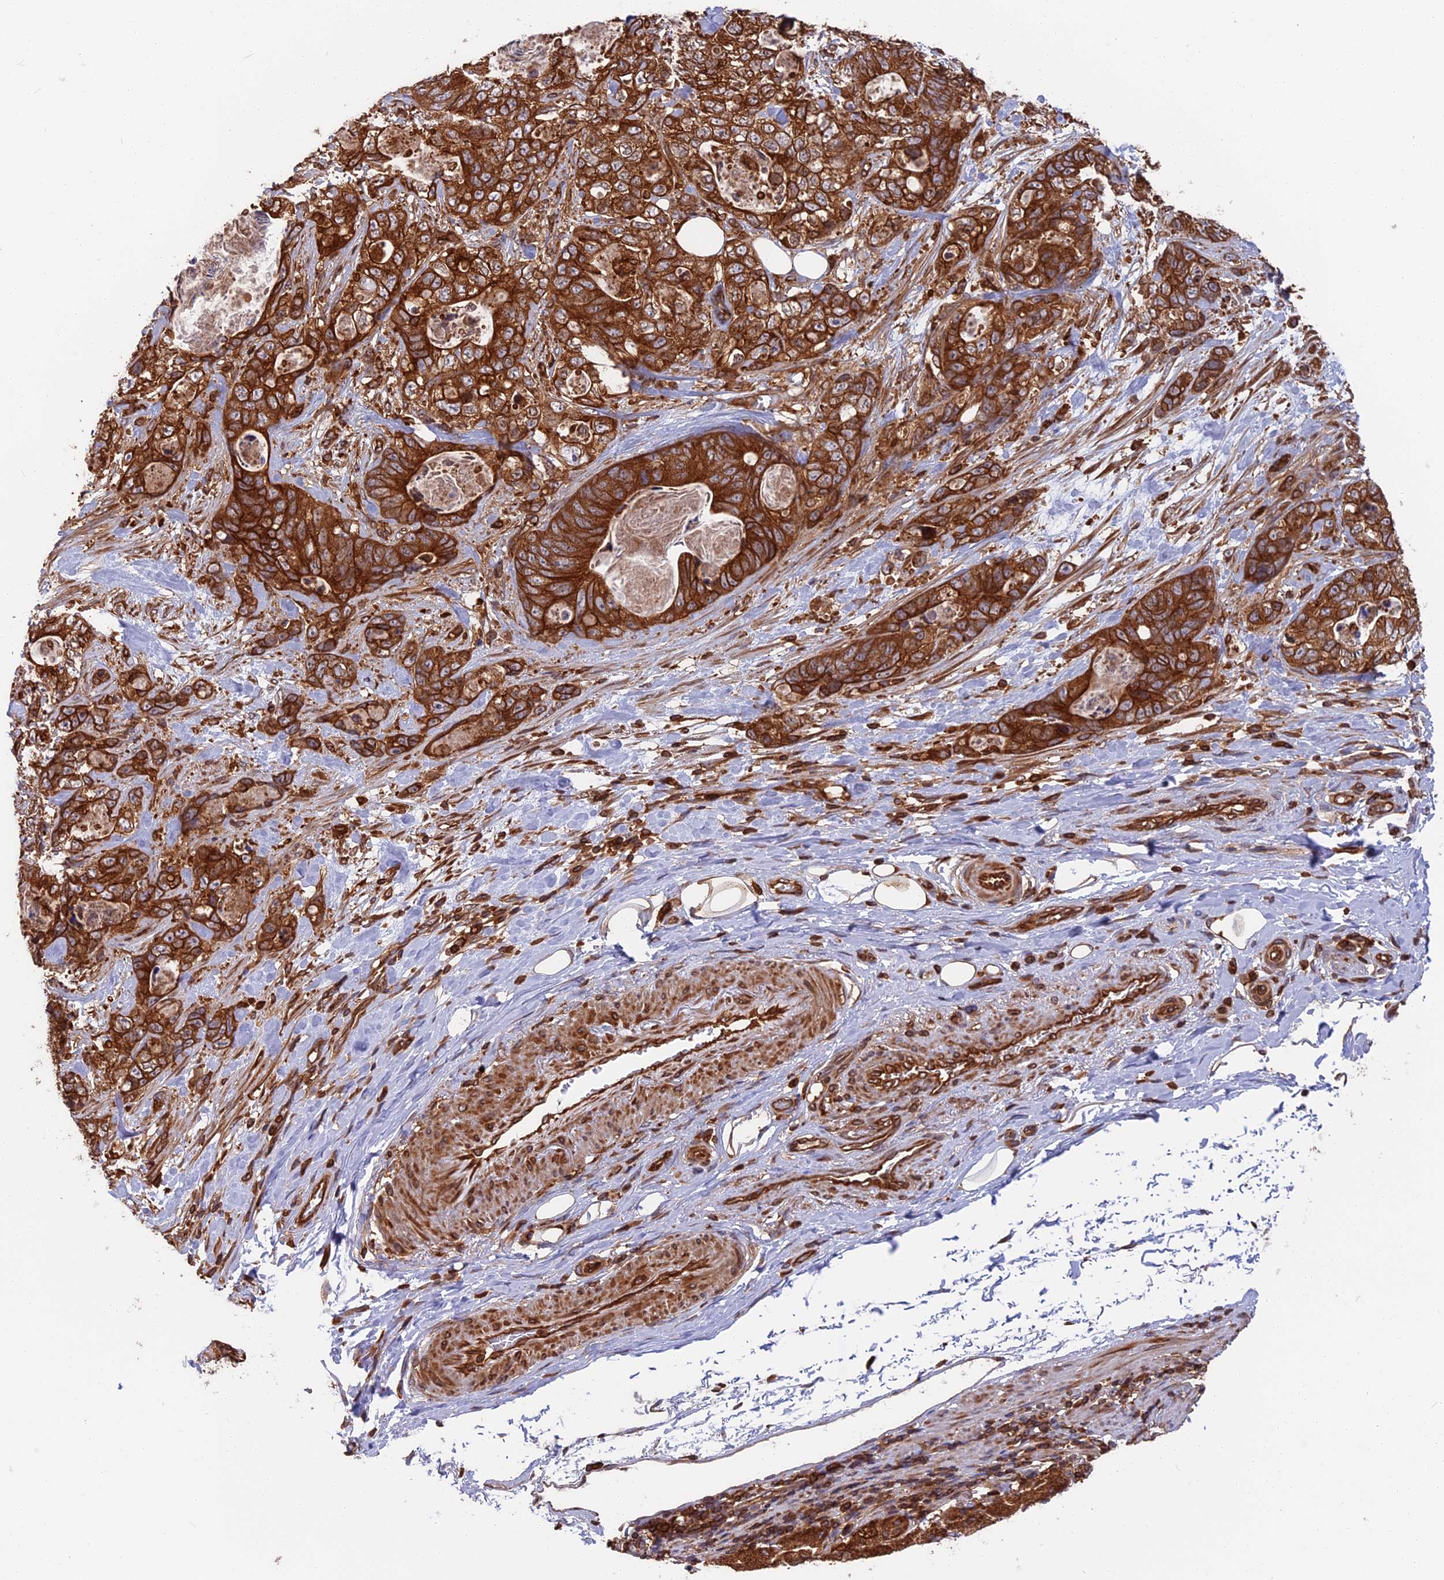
{"staining": {"intensity": "strong", "quantity": ">75%", "location": "cytoplasmic/membranous"}, "tissue": "stomach cancer", "cell_type": "Tumor cells", "image_type": "cancer", "snomed": [{"axis": "morphology", "description": "Normal tissue, NOS"}, {"axis": "morphology", "description": "Adenocarcinoma, NOS"}, {"axis": "topography", "description": "Stomach"}], "caption": "Immunohistochemical staining of human adenocarcinoma (stomach) exhibits strong cytoplasmic/membranous protein positivity in approximately >75% of tumor cells.", "gene": "WDR1", "patient": {"sex": "female", "age": 89}}